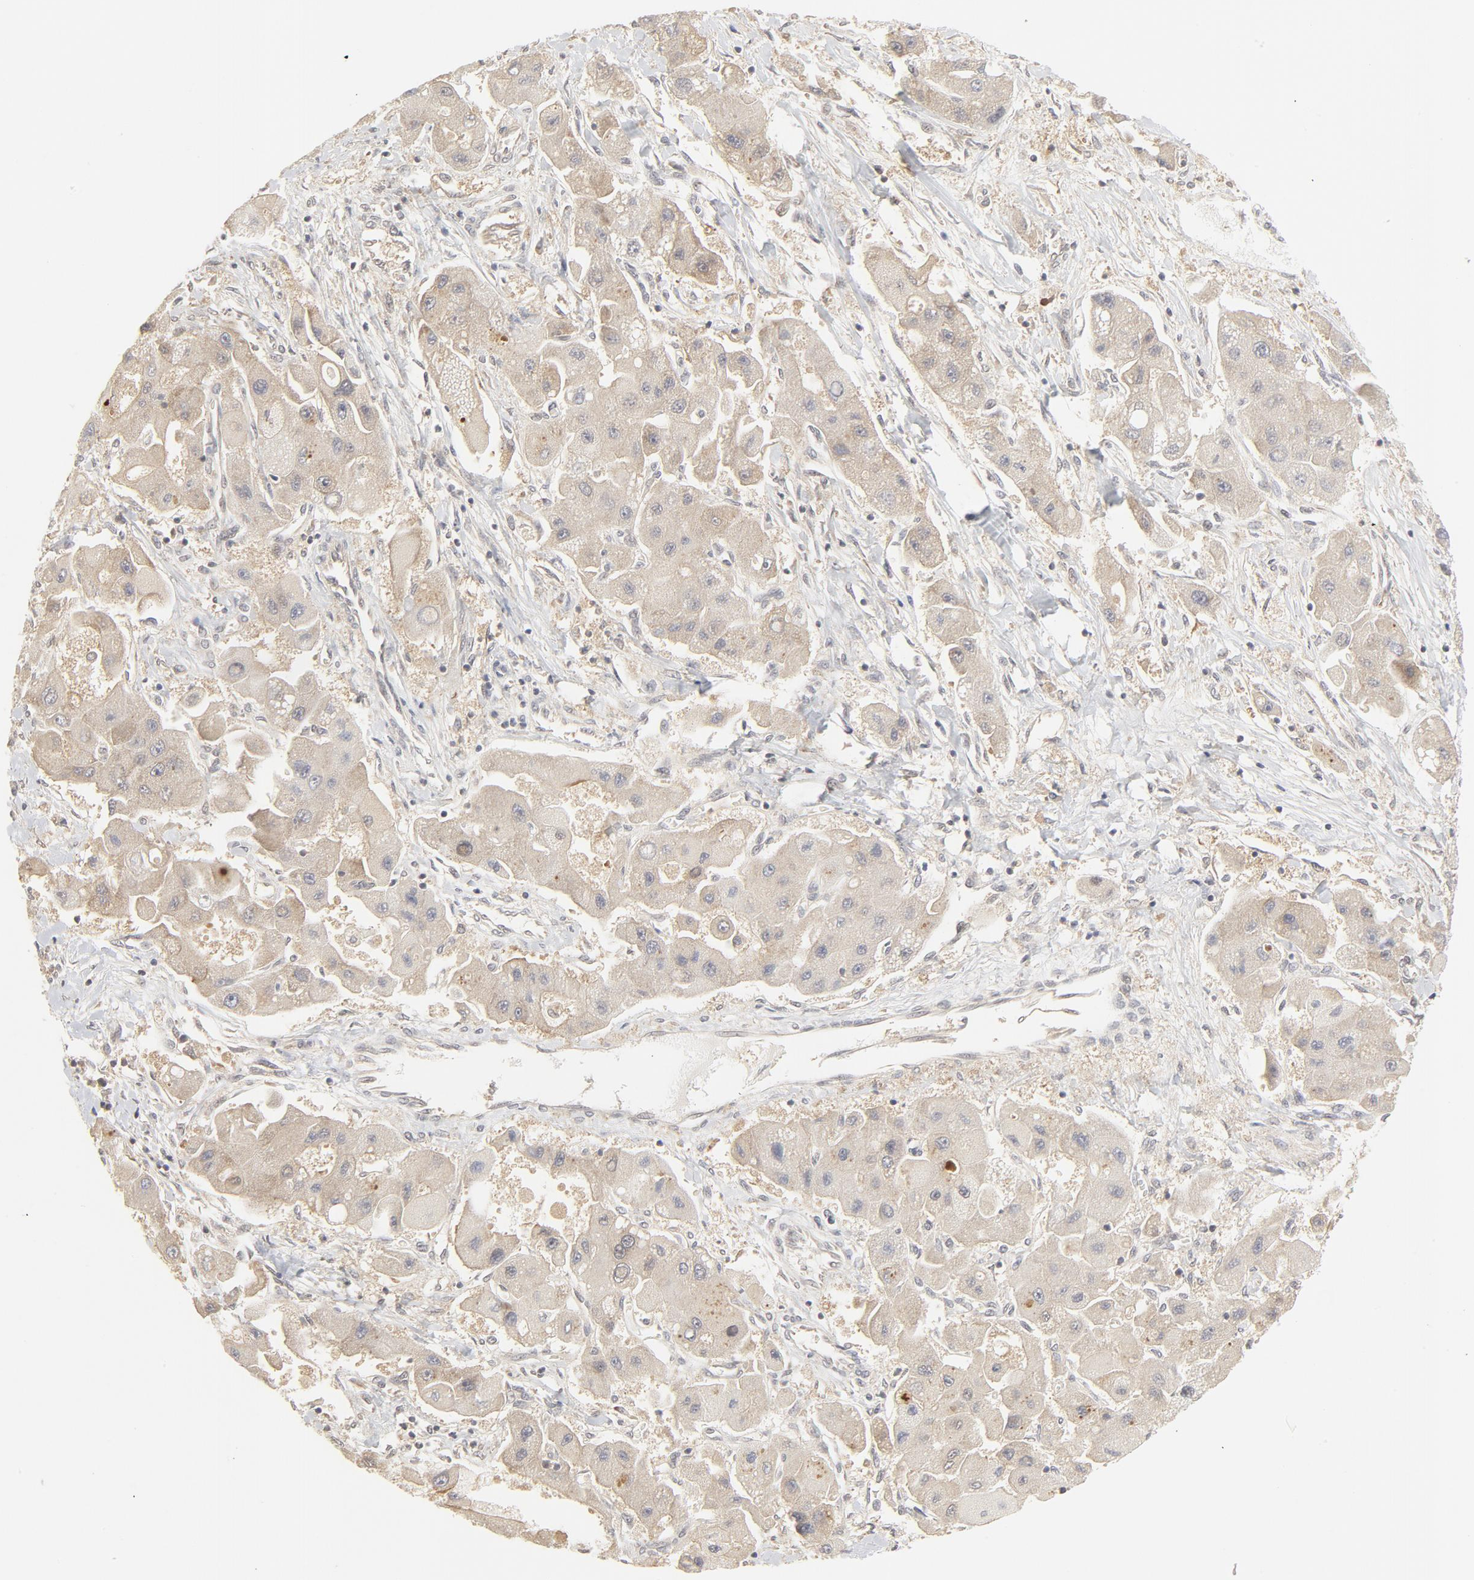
{"staining": {"intensity": "weak", "quantity": ">75%", "location": "cytoplasmic/membranous,nuclear"}, "tissue": "liver cancer", "cell_type": "Tumor cells", "image_type": "cancer", "snomed": [{"axis": "morphology", "description": "Carcinoma, Hepatocellular, NOS"}, {"axis": "topography", "description": "Liver"}], "caption": "Immunohistochemical staining of human liver cancer displays low levels of weak cytoplasmic/membranous and nuclear protein positivity in about >75% of tumor cells. (DAB IHC with brightfield microscopy, high magnification).", "gene": "NEDD8", "patient": {"sex": "male", "age": 24}}